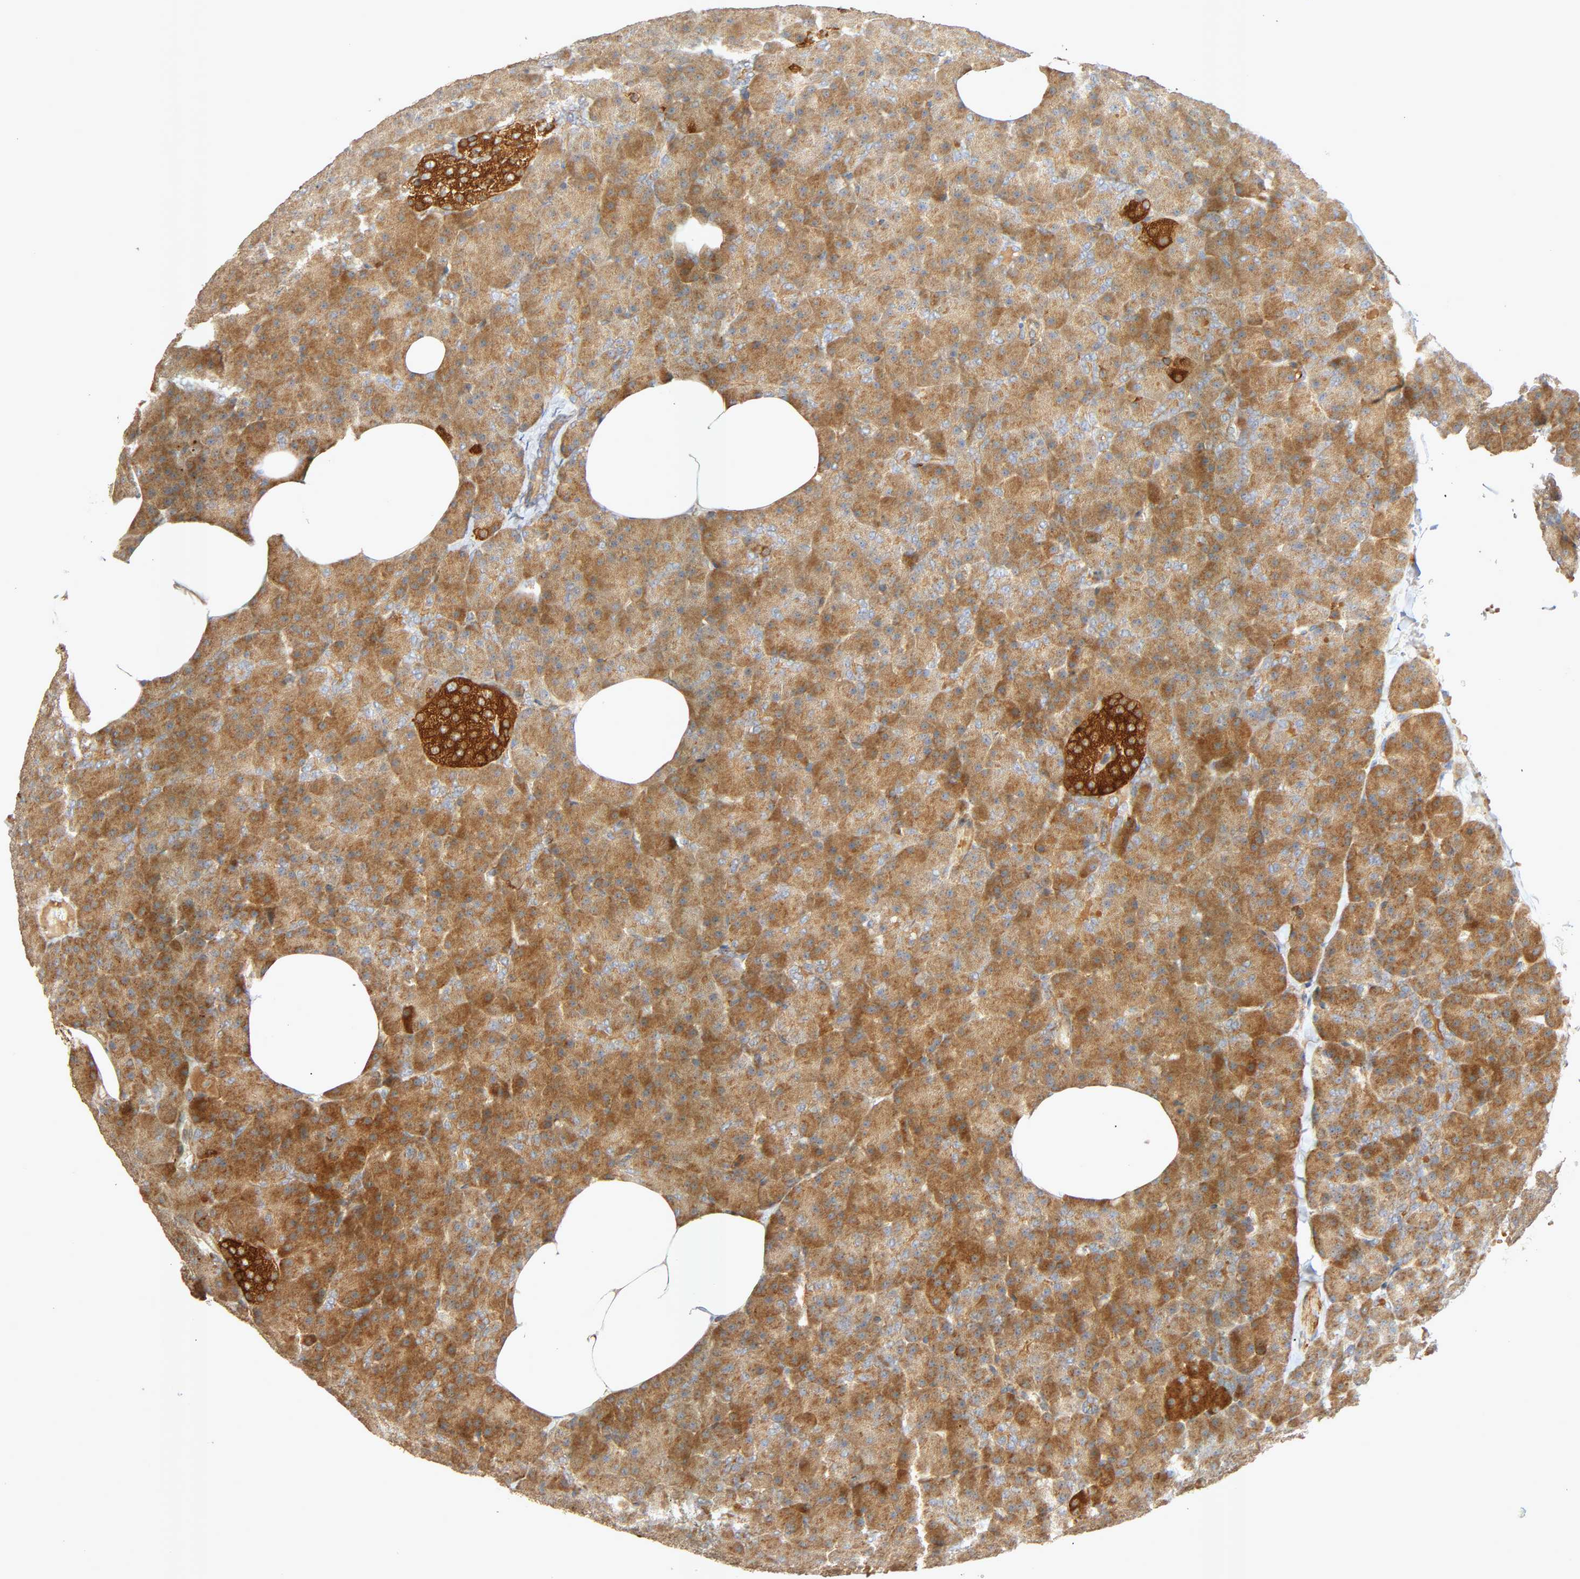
{"staining": {"intensity": "moderate", "quantity": ">75%", "location": "cytoplasmic/membranous"}, "tissue": "pancreas", "cell_type": "Exocrine glandular cells", "image_type": "normal", "snomed": [{"axis": "morphology", "description": "Normal tissue, NOS"}, {"axis": "topography", "description": "Pancreas"}], "caption": "The immunohistochemical stain highlights moderate cytoplasmic/membranous expression in exocrine glandular cells of unremarkable pancreas.", "gene": "SGSM1", "patient": {"sex": "female", "age": 35}}